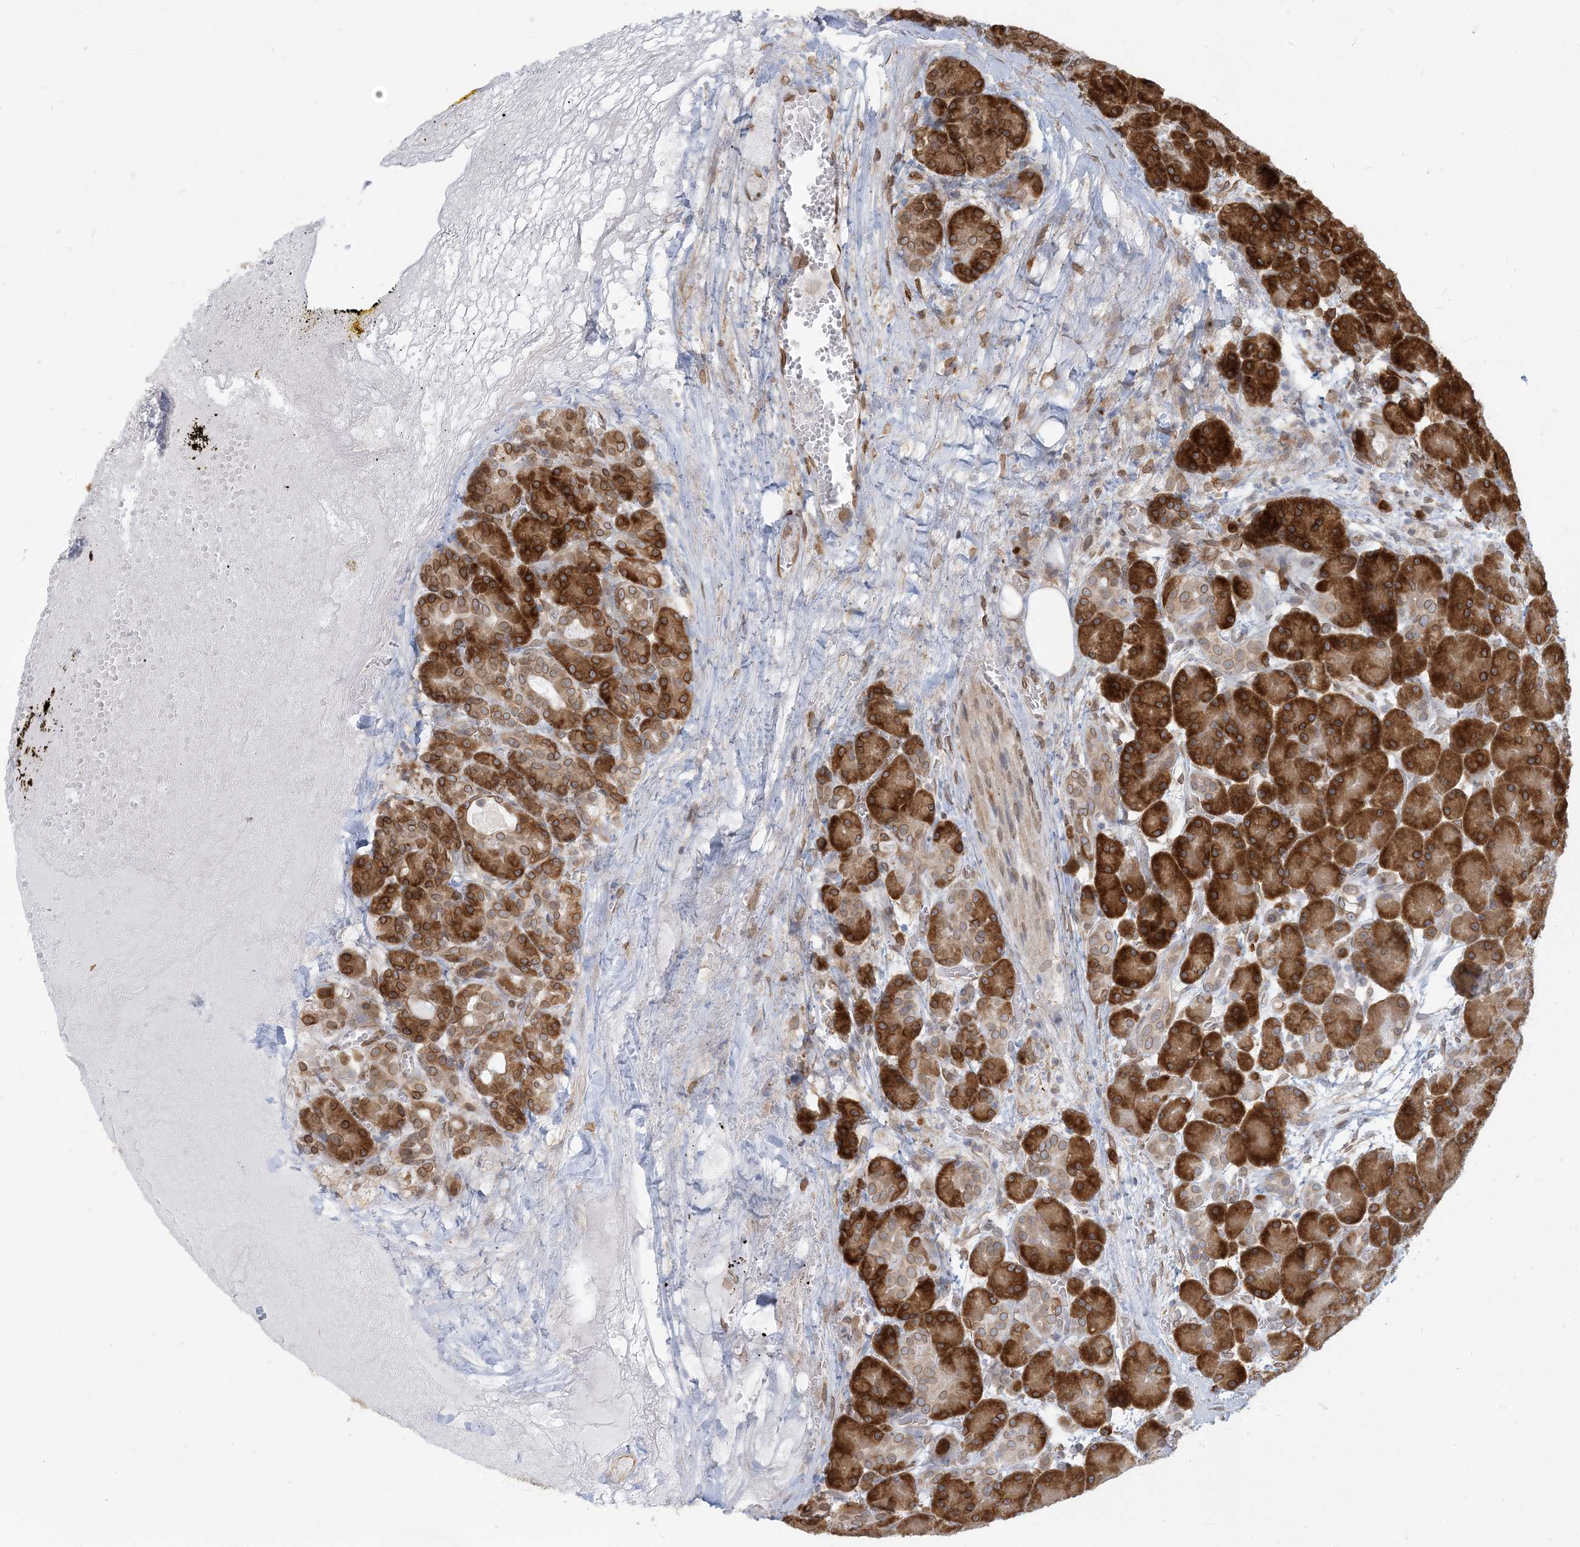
{"staining": {"intensity": "strong", "quantity": ">75%", "location": "cytoplasmic/membranous,nuclear"}, "tissue": "pancreas", "cell_type": "Exocrine glandular cells", "image_type": "normal", "snomed": [{"axis": "morphology", "description": "Normal tissue, NOS"}, {"axis": "topography", "description": "Pancreas"}], "caption": "This image shows unremarkable pancreas stained with immunohistochemistry to label a protein in brown. The cytoplasmic/membranous,nuclear of exocrine glandular cells show strong positivity for the protein. Nuclei are counter-stained blue.", "gene": "WWP1", "patient": {"sex": "male", "age": 63}}